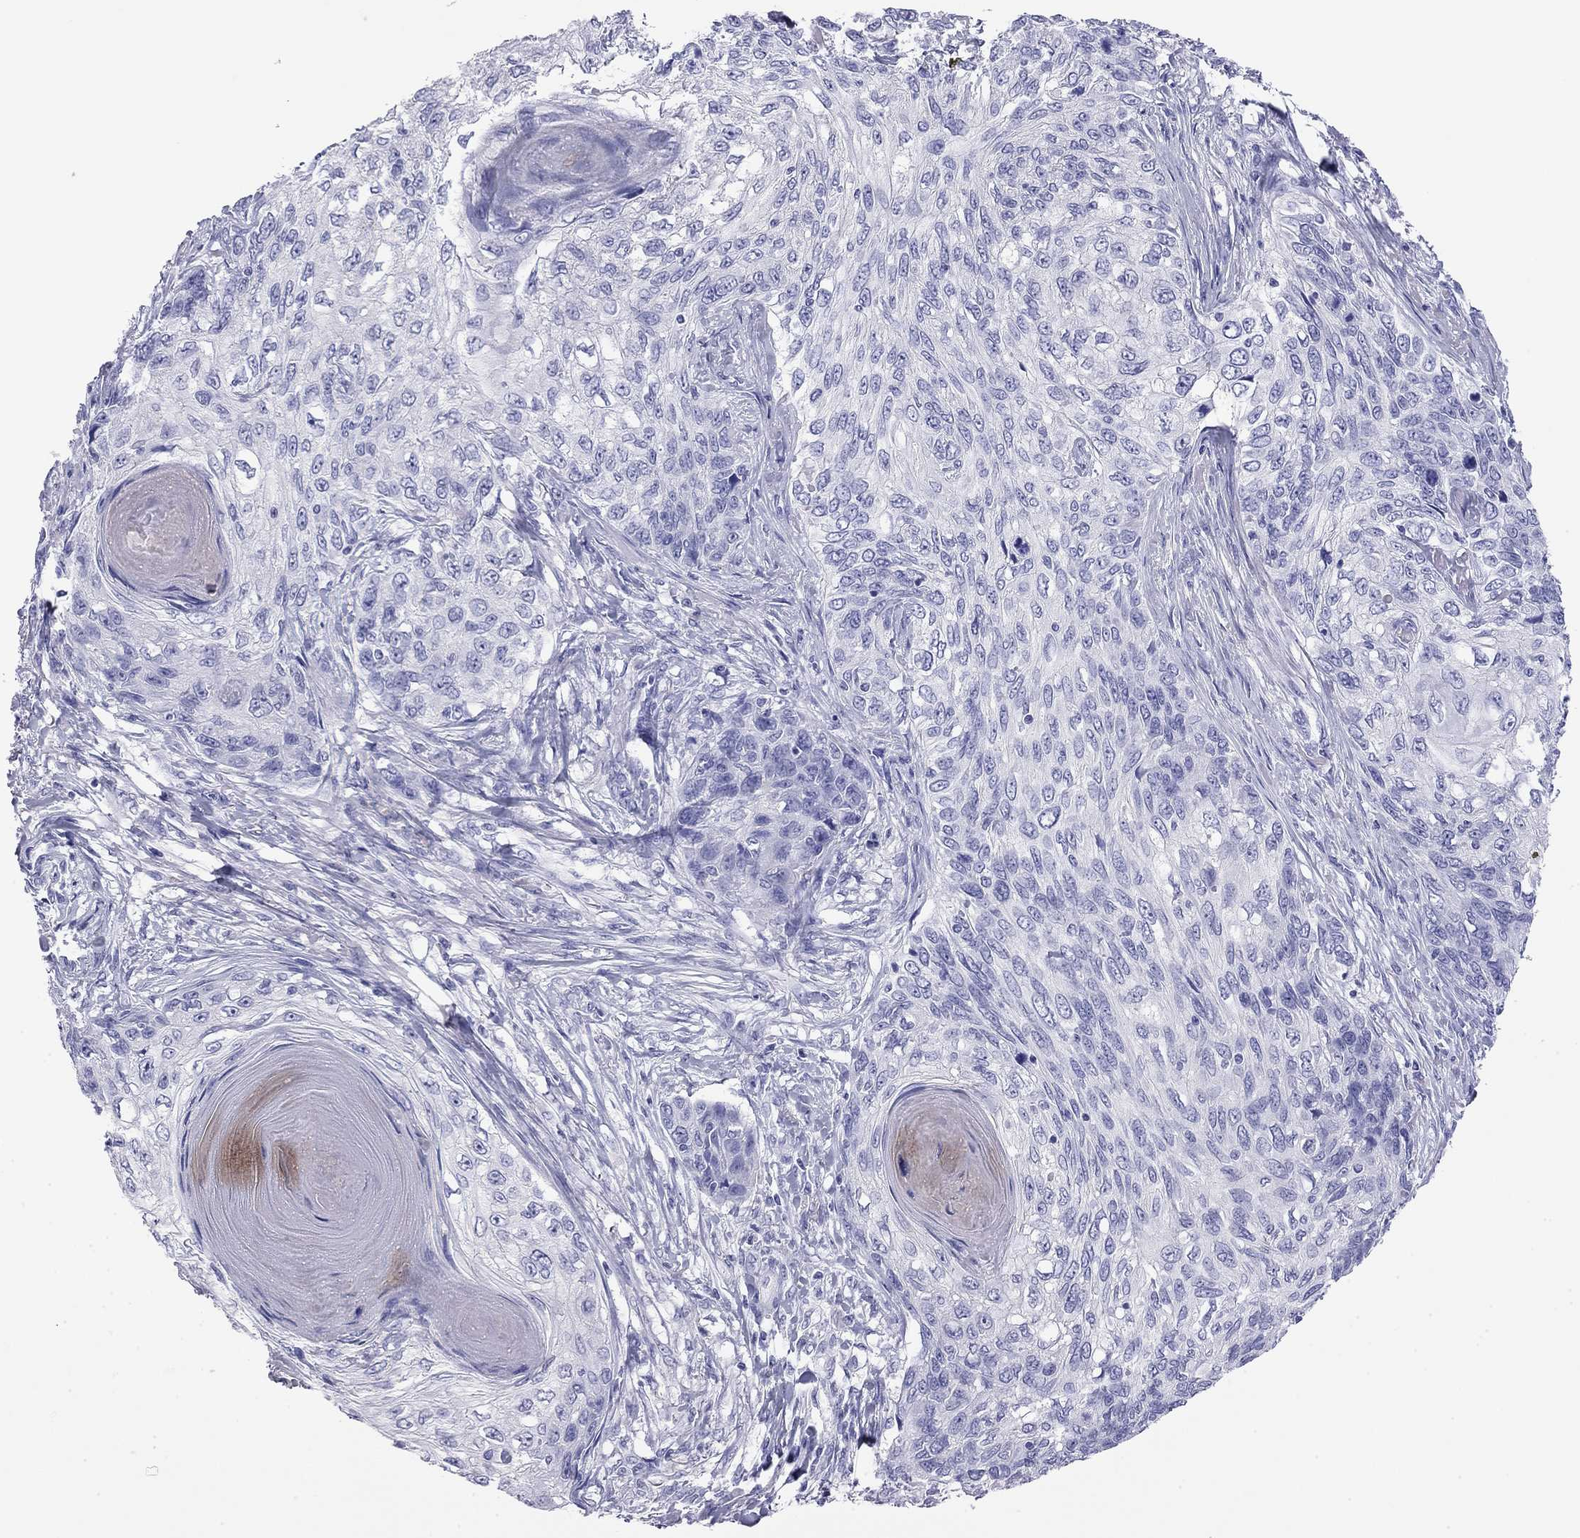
{"staining": {"intensity": "negative", "quantity": "none", "location": "none"}, "tissue": "skin cancer", "cell_type": "Tumor cells", "image_type": "cancer", "snomed": [{"axis": "morphology", "description": "Squamous cell carcinoma, NOS"}, {"axis": "topography", "description": "Skin"}], "caption": "High power microscopy image of an immunohistochemistry (IHC) photomicrograph of squamous cell carcinoma (skin), revealing no significant staining in tumor cells. Brightfield microscopy of immunohistochemistry stained with DAB (3,3'-diaminobenzidine) (brown) and hematoxylin (blue), captured at high magnification.", "gene": "ODF4", "patient": {"sex": "male", "age": 92}}